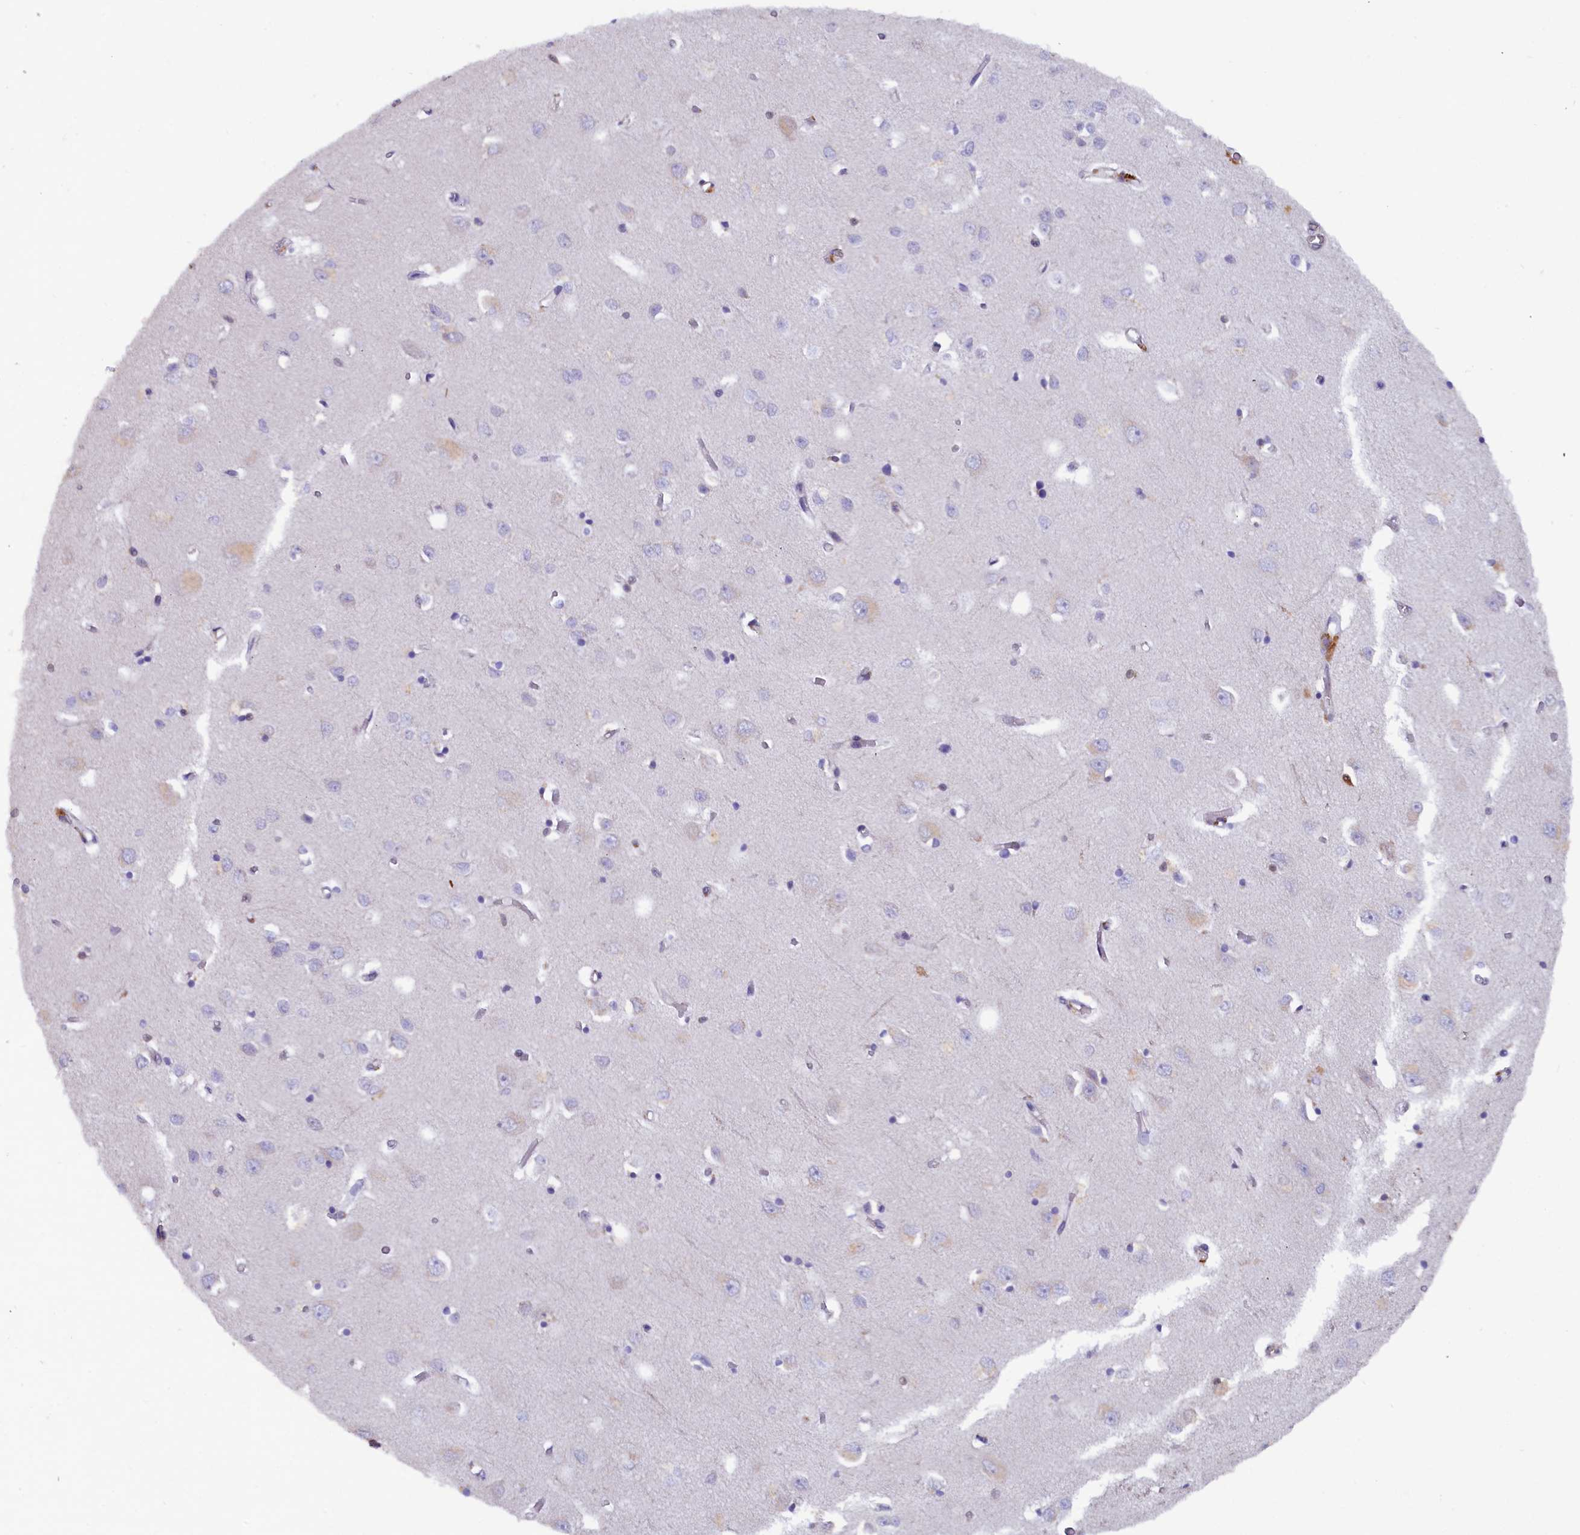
{"staining": {"intensity": "negative", "quantity": "none", "location": "none"}, "tissue": "cerebral cortex", "cell_type": "Endothelial cells", "image_type": "normal", "snomed": [{"axis": "morphology", "description": "Normal tissue, NOS"}, {"axis": "topography", "description": "Cerebral cortex"}], "caption": "Immunohistochemistry (IHC) of normal cerebral cortex displays no expression in endothelial cells. The staining is performed using DAB brown chromogen with nuclei counter-stained in using hematoxylin.", "gene": "JPT2", "patient": {"sex": "female", "age": 64}}